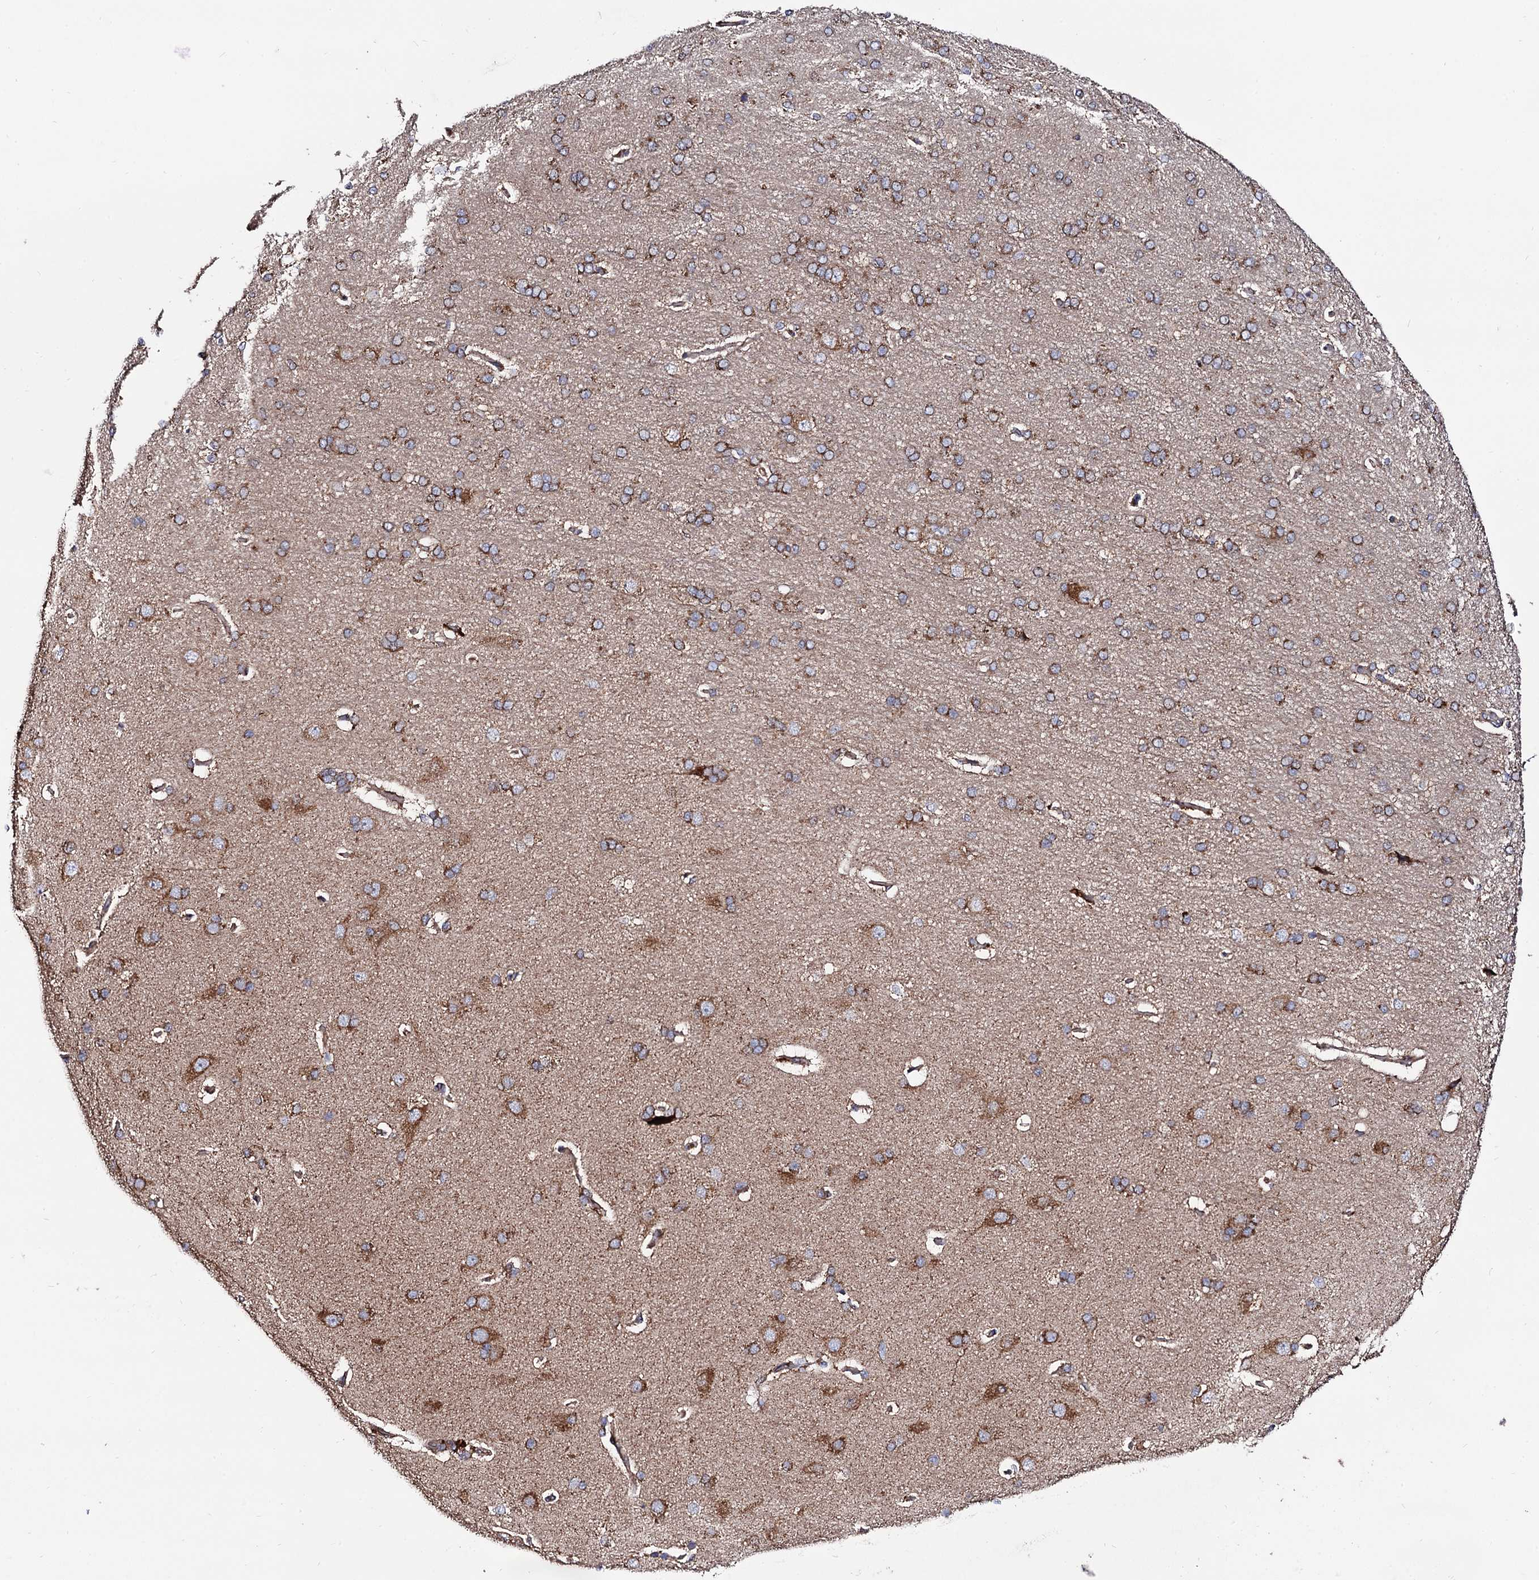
{"staining": {"intensity": "moderate", "quantity": "25%-75%", "location": "cytoplasmic/membranous"}, "tissue": "cerebral cortex", "cell_type": "Endothelial cells", "image_type": "normal", "snomed": [{"axis": "morphology", "description": "Normal tissue, NOS"}, {"axis": "topography", "description": "Cerebral cortex"}], "caption": "Moderate cytoplasmic/membranous expression for a protein is seen in approximately 25%-75% of endothelial cells of benign cerebral cortex using IHC.", "gene": "IQCH", "patient": {"sex": "male", "age": 62}}